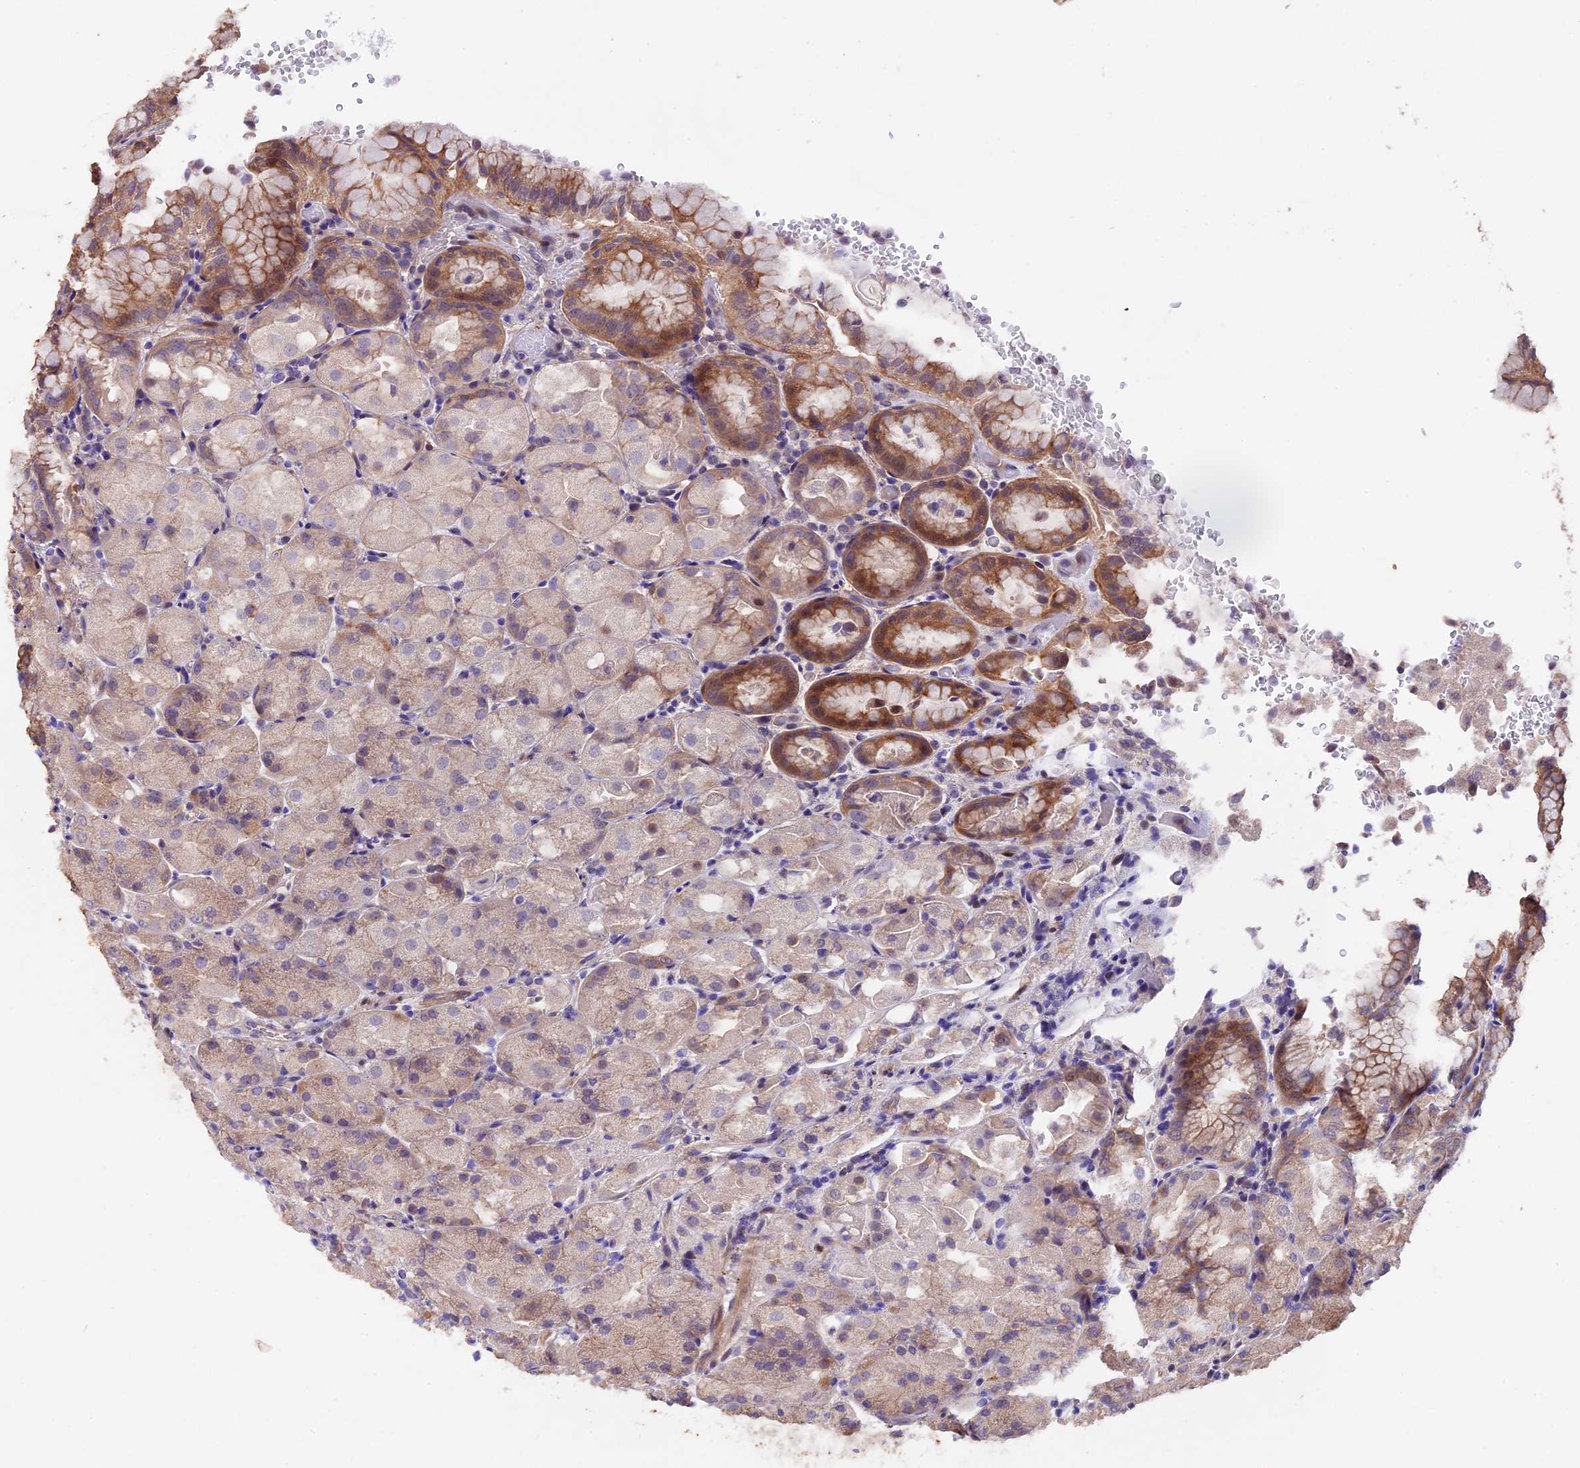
{"staining": {"intensity": "moderate", "quantity": "<25%", "location": "cytoplasmic/membranous"}, "tissue": "stomach", "cell_type": "Glandular cells", "image_type": "normal", "snomed": [{"axis": "morphology", "description": "Normal tissue, NOS"}, {"axis": "topography", "description": "Stomach, upper"}, {"axis": "topography", "description": "Stomach, lower"}], "caption": "The micrograph shows staining of unremarkable stomach, revealing moderate cytoplasmic/membranous protein staining (brown color) within glandular cells.", "gene": "NCK2", "patient": {"sex": "male", "age": 62}}